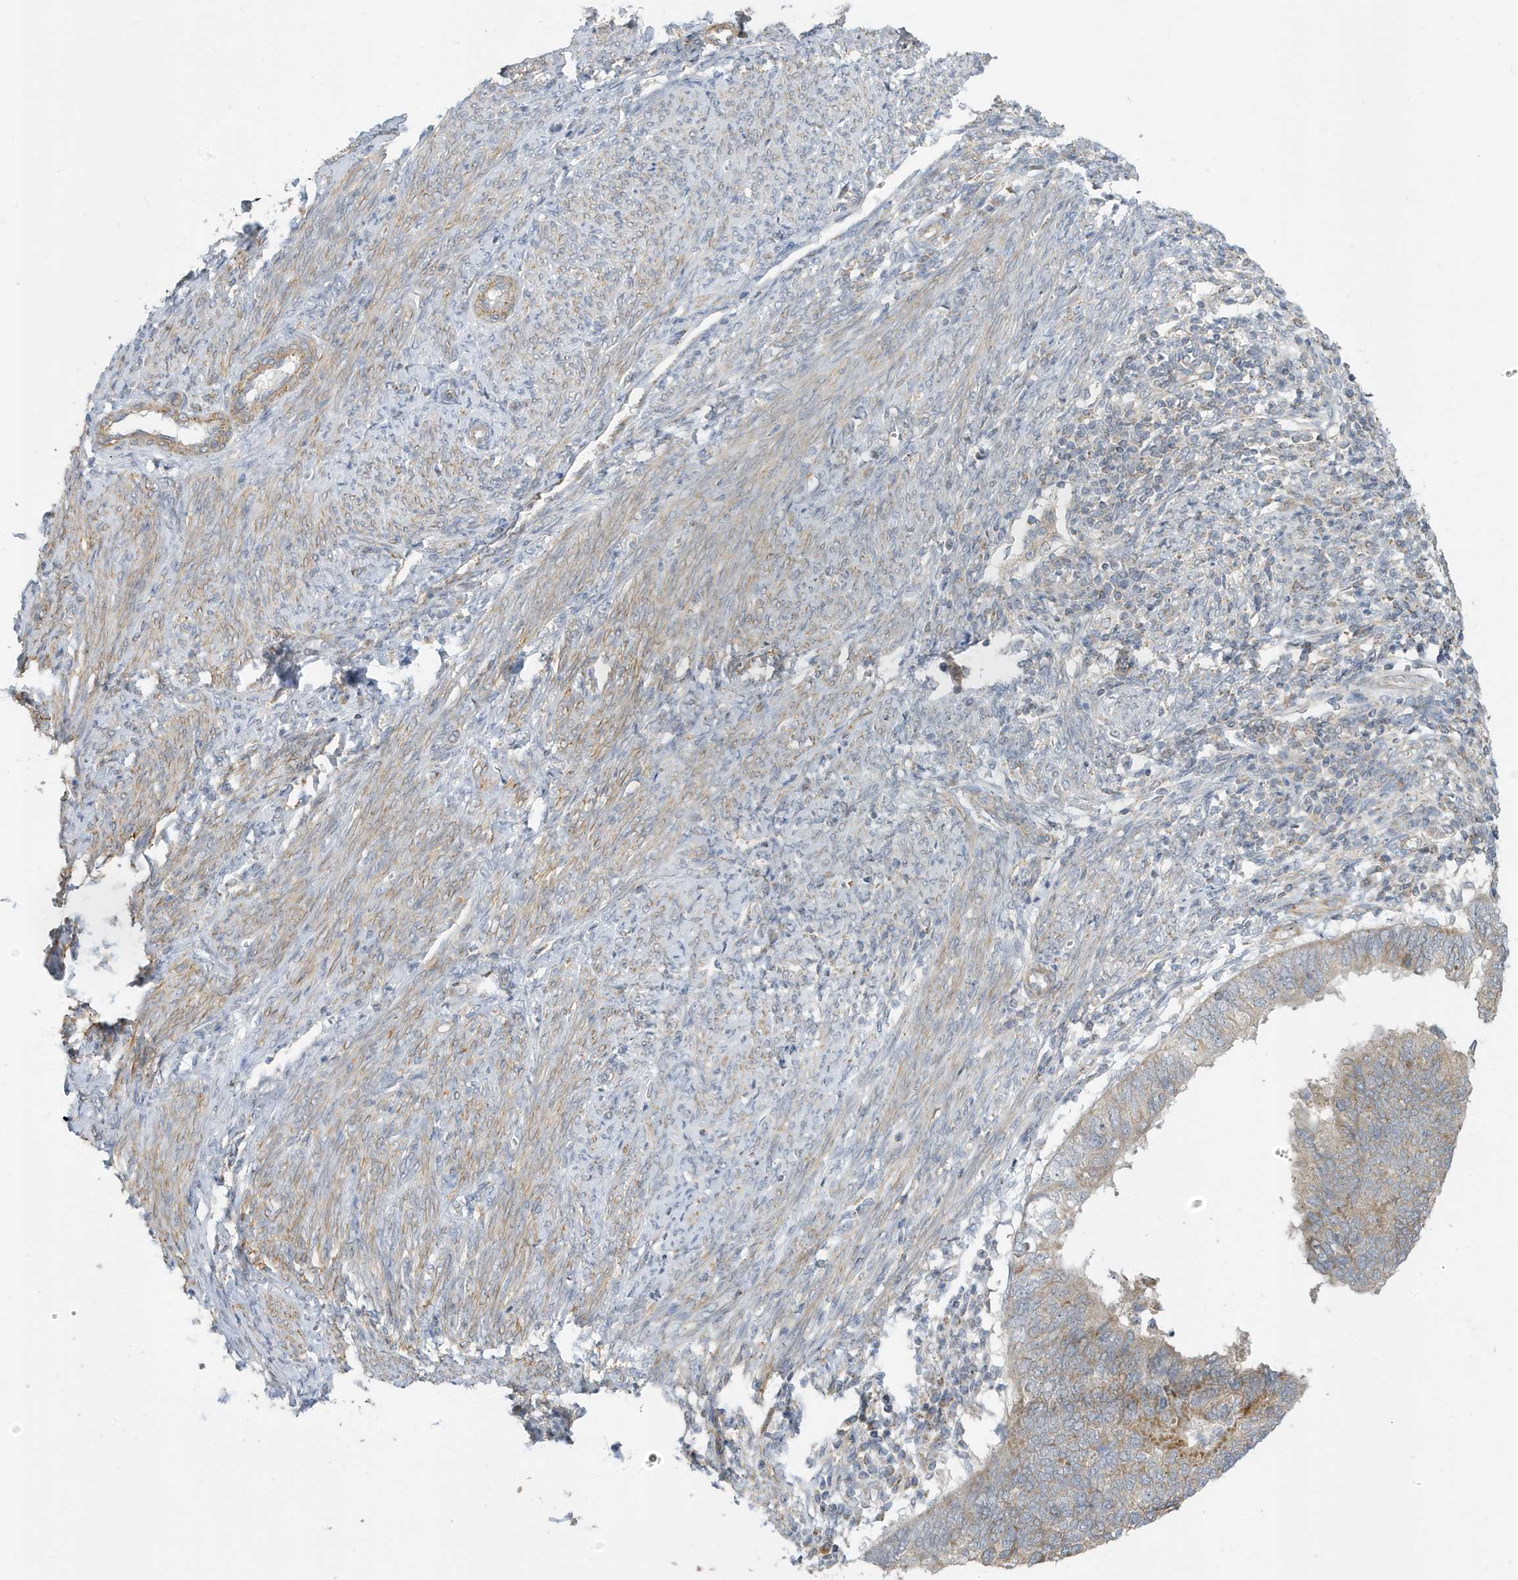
{"staining": {"intensity": "weak", "quantity": "25%-75%", "location": "cytoplasmic/membranous"}, "tissue": "endometrial cancer", "cell_type": "Tumor cells", "image_type": "cancer", "snomed": [{"axis": "morphology", "description": "Adenocarcinoma, NOS"}, {"axis": "topography", "description": "Uterus"}], "caption": "Tumor cells demonstrate weak cytoplasmic/membranous positivity in about 25%-75% of cells in endometrial cancer. (DAB (3,3'-diaminobenzidine) = brown stain, brightfield microscopy at high magnification).", "gene": "ATP13A5", "patient": {"sex": "female", "age": 77}}